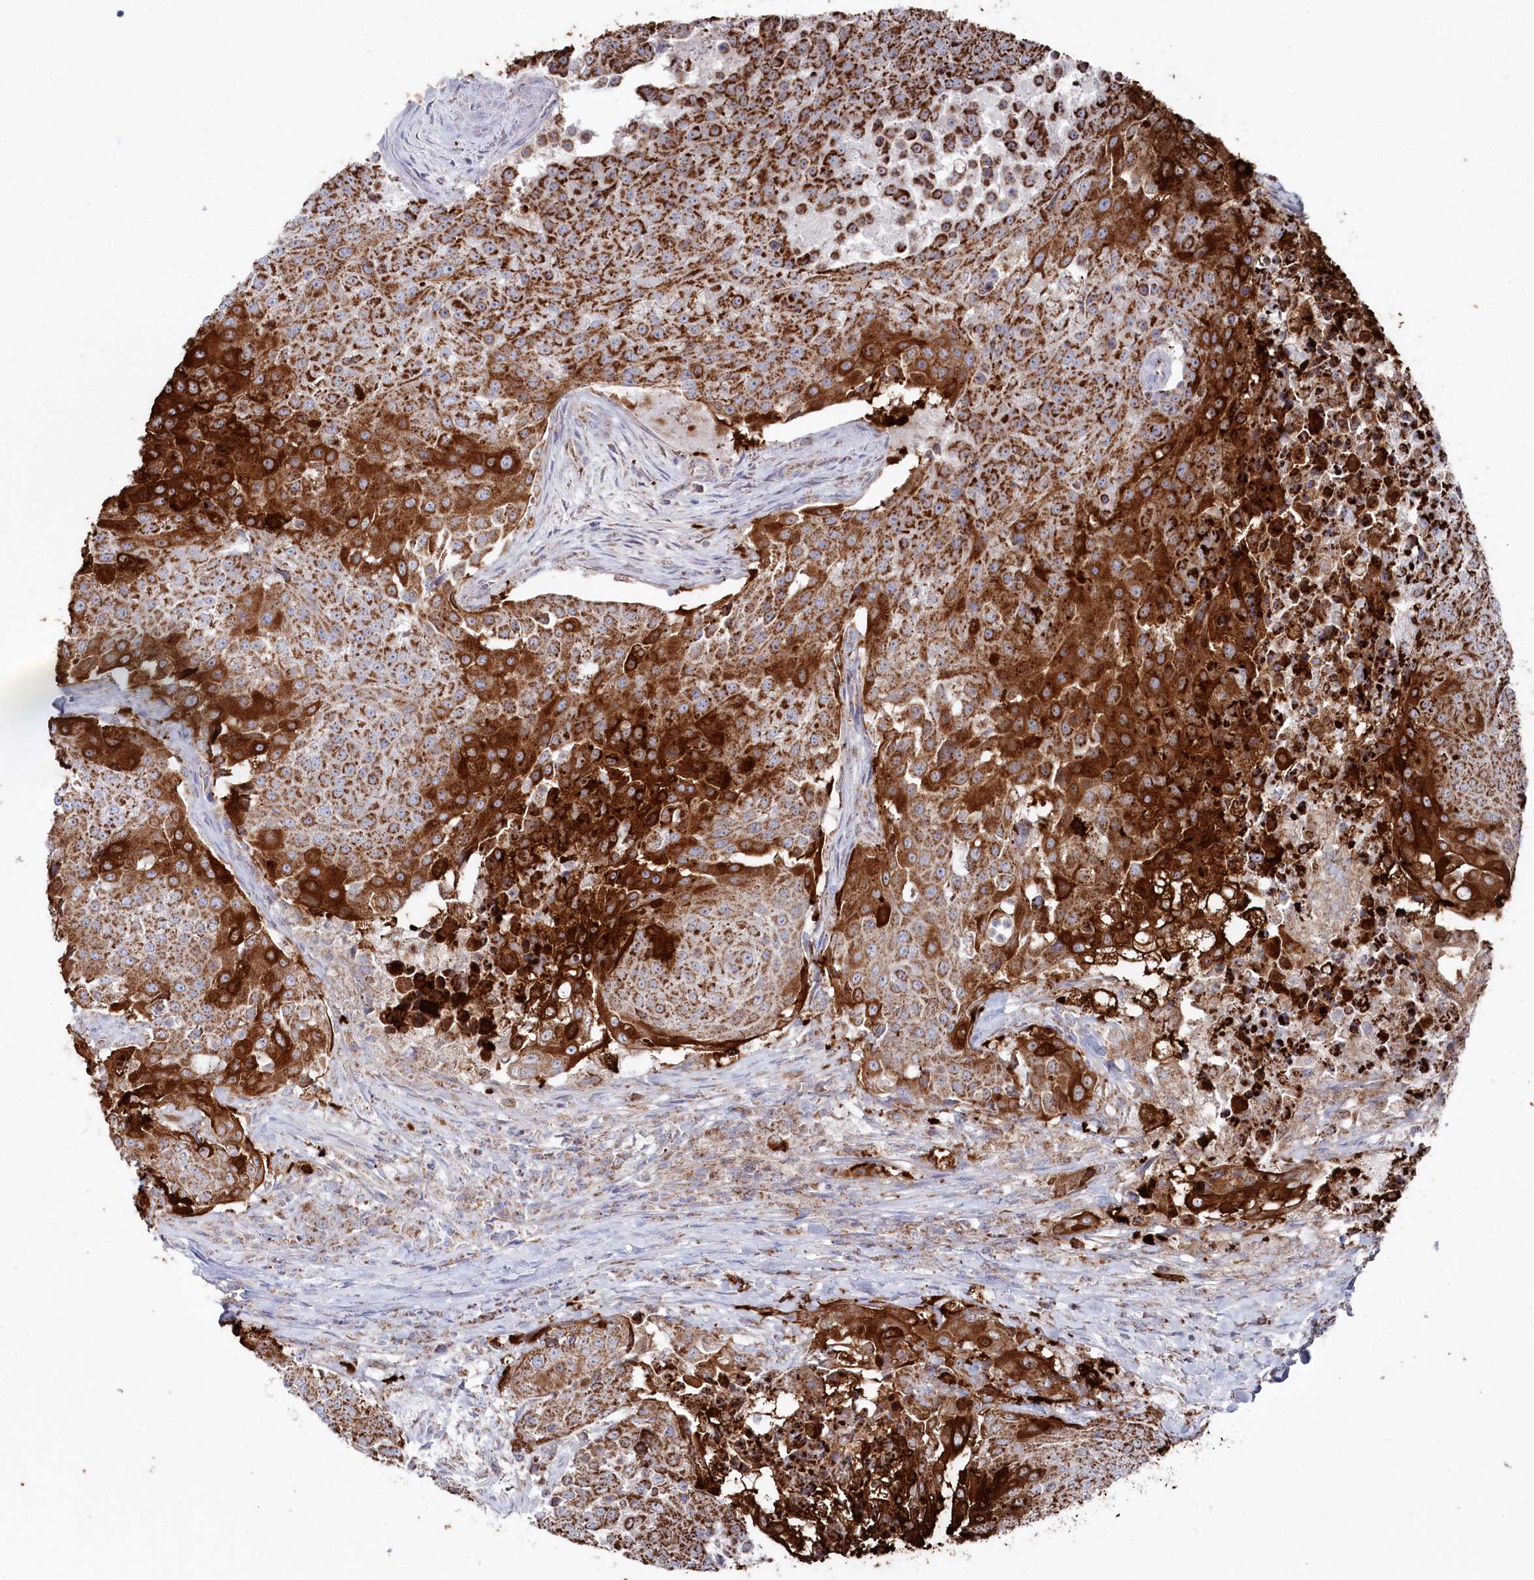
{"staining": {"intensity": "strong", "quantity": ">75%", "location": "cytoplasmic/membranous"}, "tissue": "urothelial cancer", "cell_type": "Tumor cells", "image_type": "cancer", "snomed": [{"axis": "morphology", "description": "Urothelial carcinoma, High grade"}, {"axis": "topography", "description": "Urinary bladder"}], "caption": "Urothelial carcinoma (high-grade) stained for a protein demonstrates strong cytoplasmic/membranous positivity in tumor cells.", "gene": "GLS2", "patient": {"sex": "female", "age": 63}}